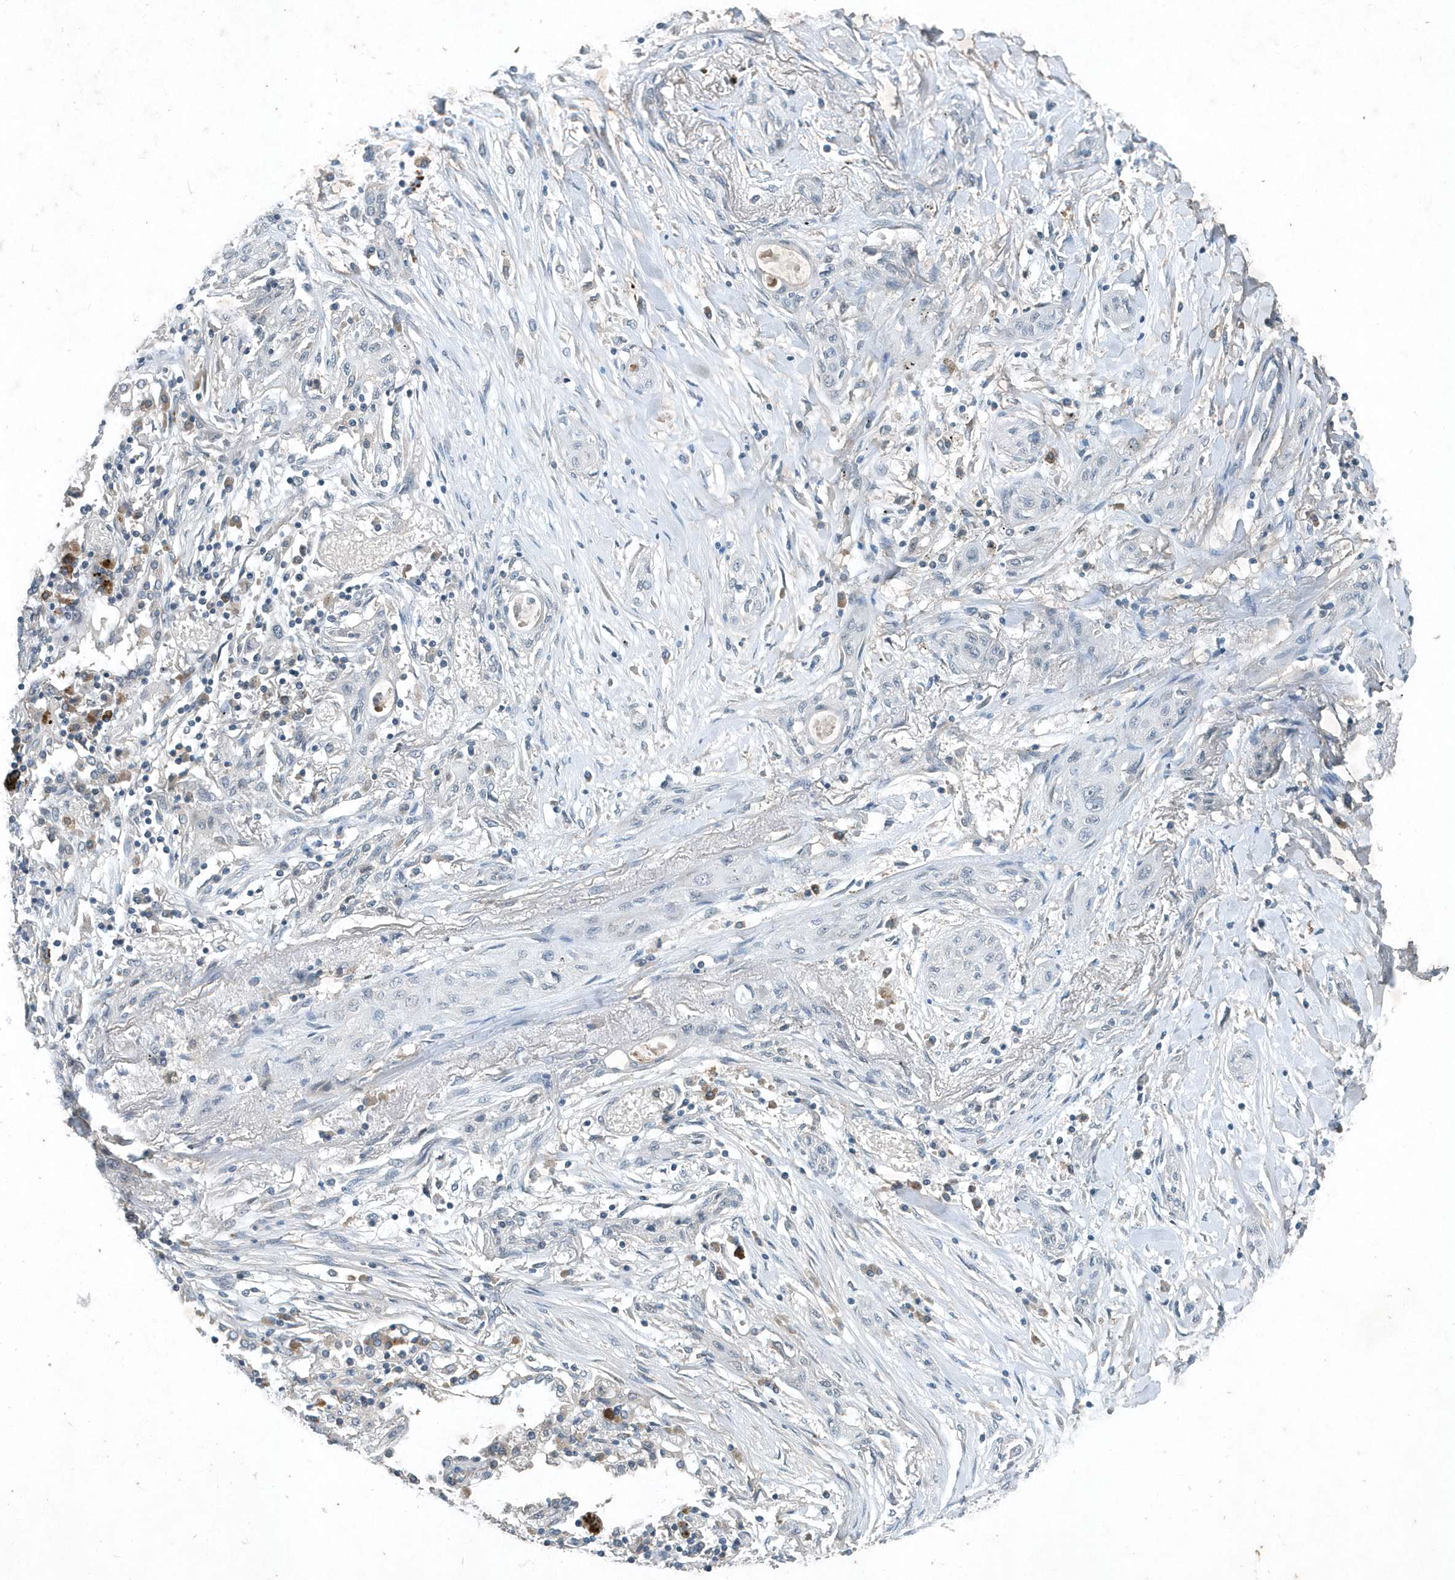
{"staining": {"intensity": "negative", "quantity": "none", "location": "none"}, "tissue": "lung cancer", "cell_type": "Tumor cells", "image_type": "cancer", "snomed": [{"axis": "morphology", "description": "Squamous cell carcinoma, NOS"}, {"axis": "topography", "description": "Lung"}], "caption": "This histopathology image is of squamous cell carcinoma (lung) stained with immunohistochemistry to label a protein in brown with the nuclei are counter-stained blue. There is no positivity in tumor cells.", "gene": "SCFD2", "patient": {"sex": "female", "age": 47}}